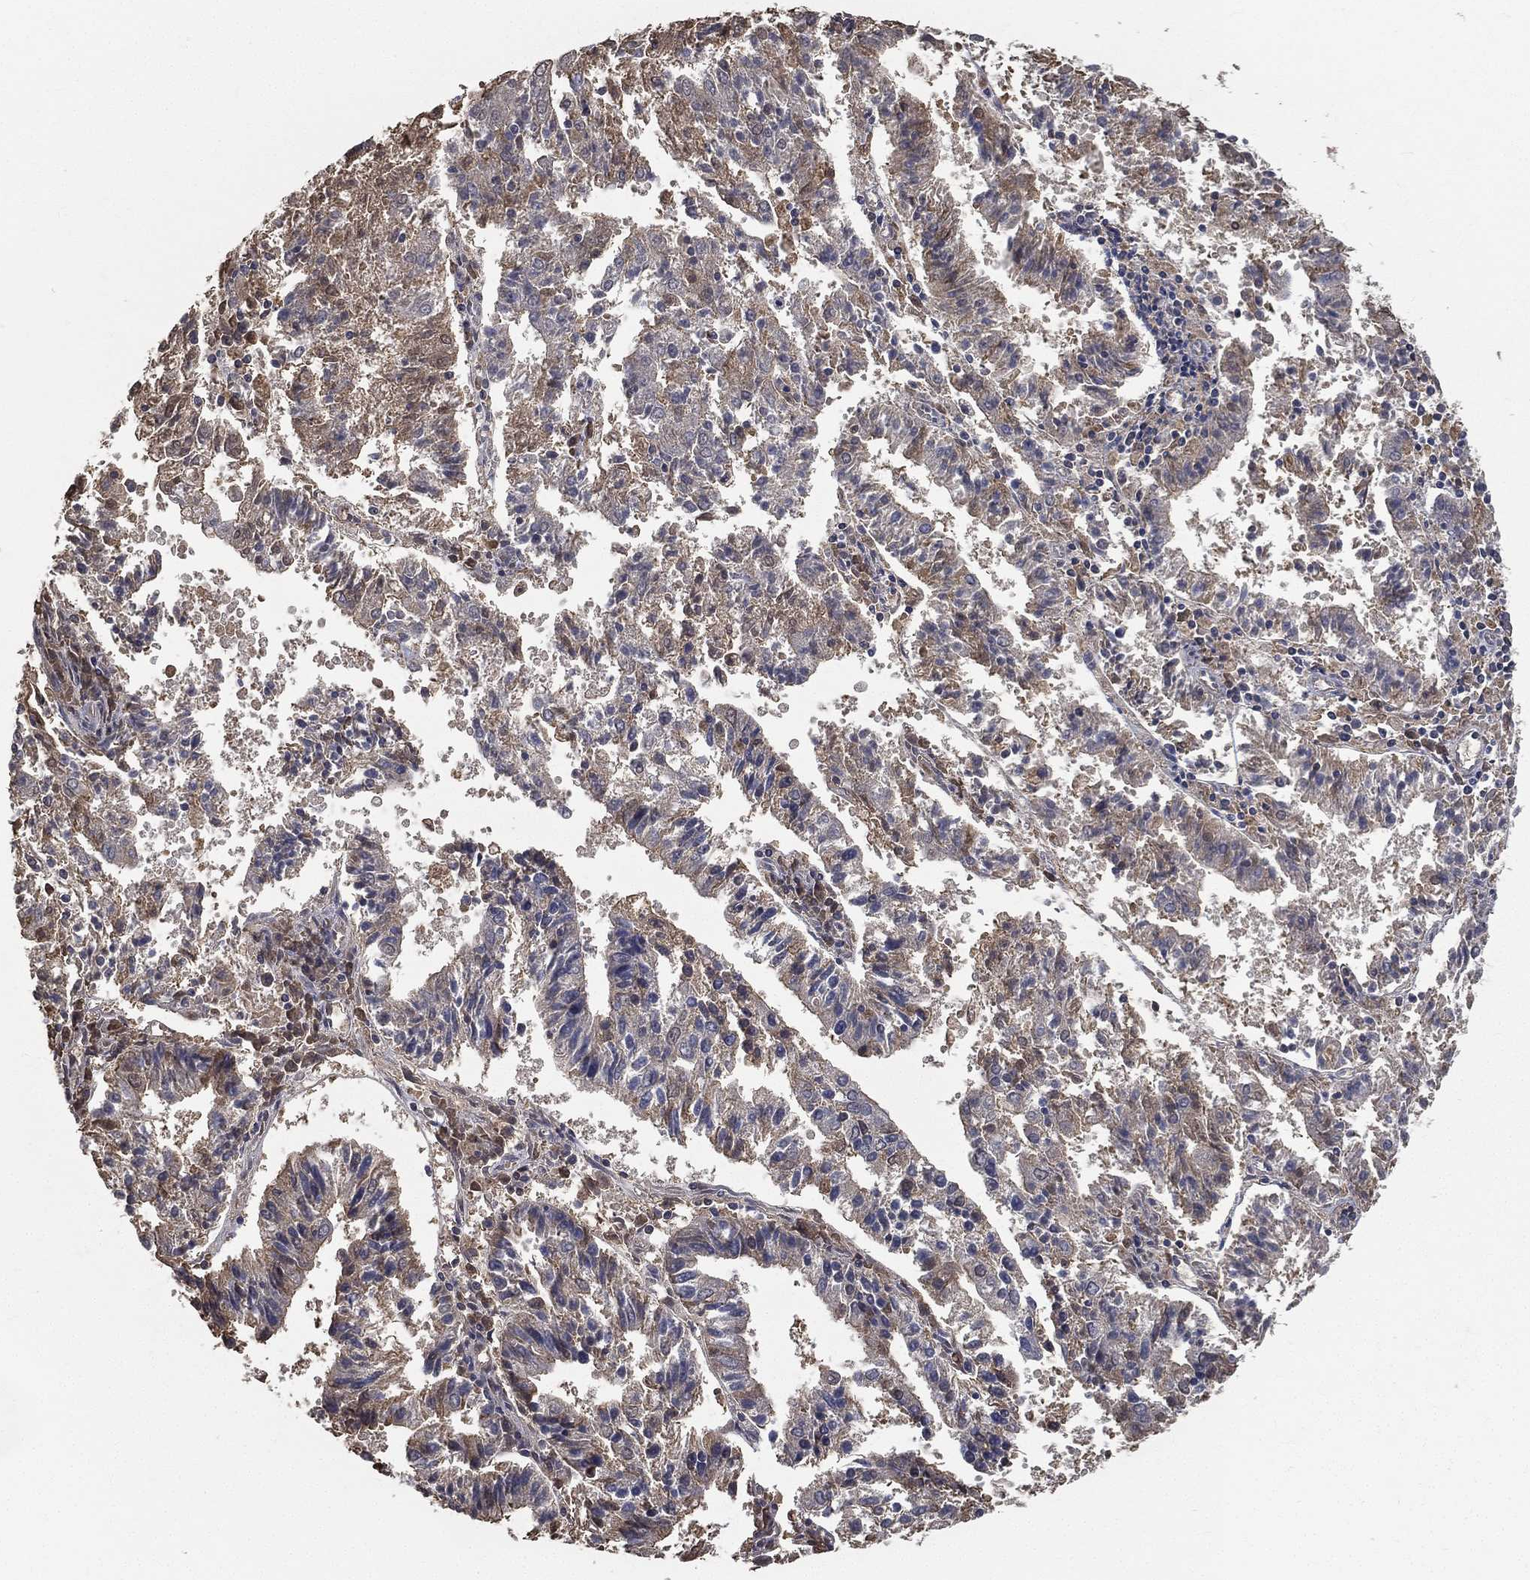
{"staining": {"intensity": "moderate", "quantity": "<25%", "location": "cytoplasmic/membranous"}, "tissue": "endometrial cancer", "cell_type": "Tumor cells", "image_type": "cancer", "snomed": [{"axis": "morphology", "description": "Adenocarcinoma, NOS"}, {"axis": "topography", "description": "Endometrium"}], "caption": "Immunohistochemical staining of endometrial adenocarcinoma shows moderate cytoplasmic/membranous protein staining in approximately <25% of tumor cells.", "gene": "SNAP25", "patient": {"sex": "female", "age": 82}}